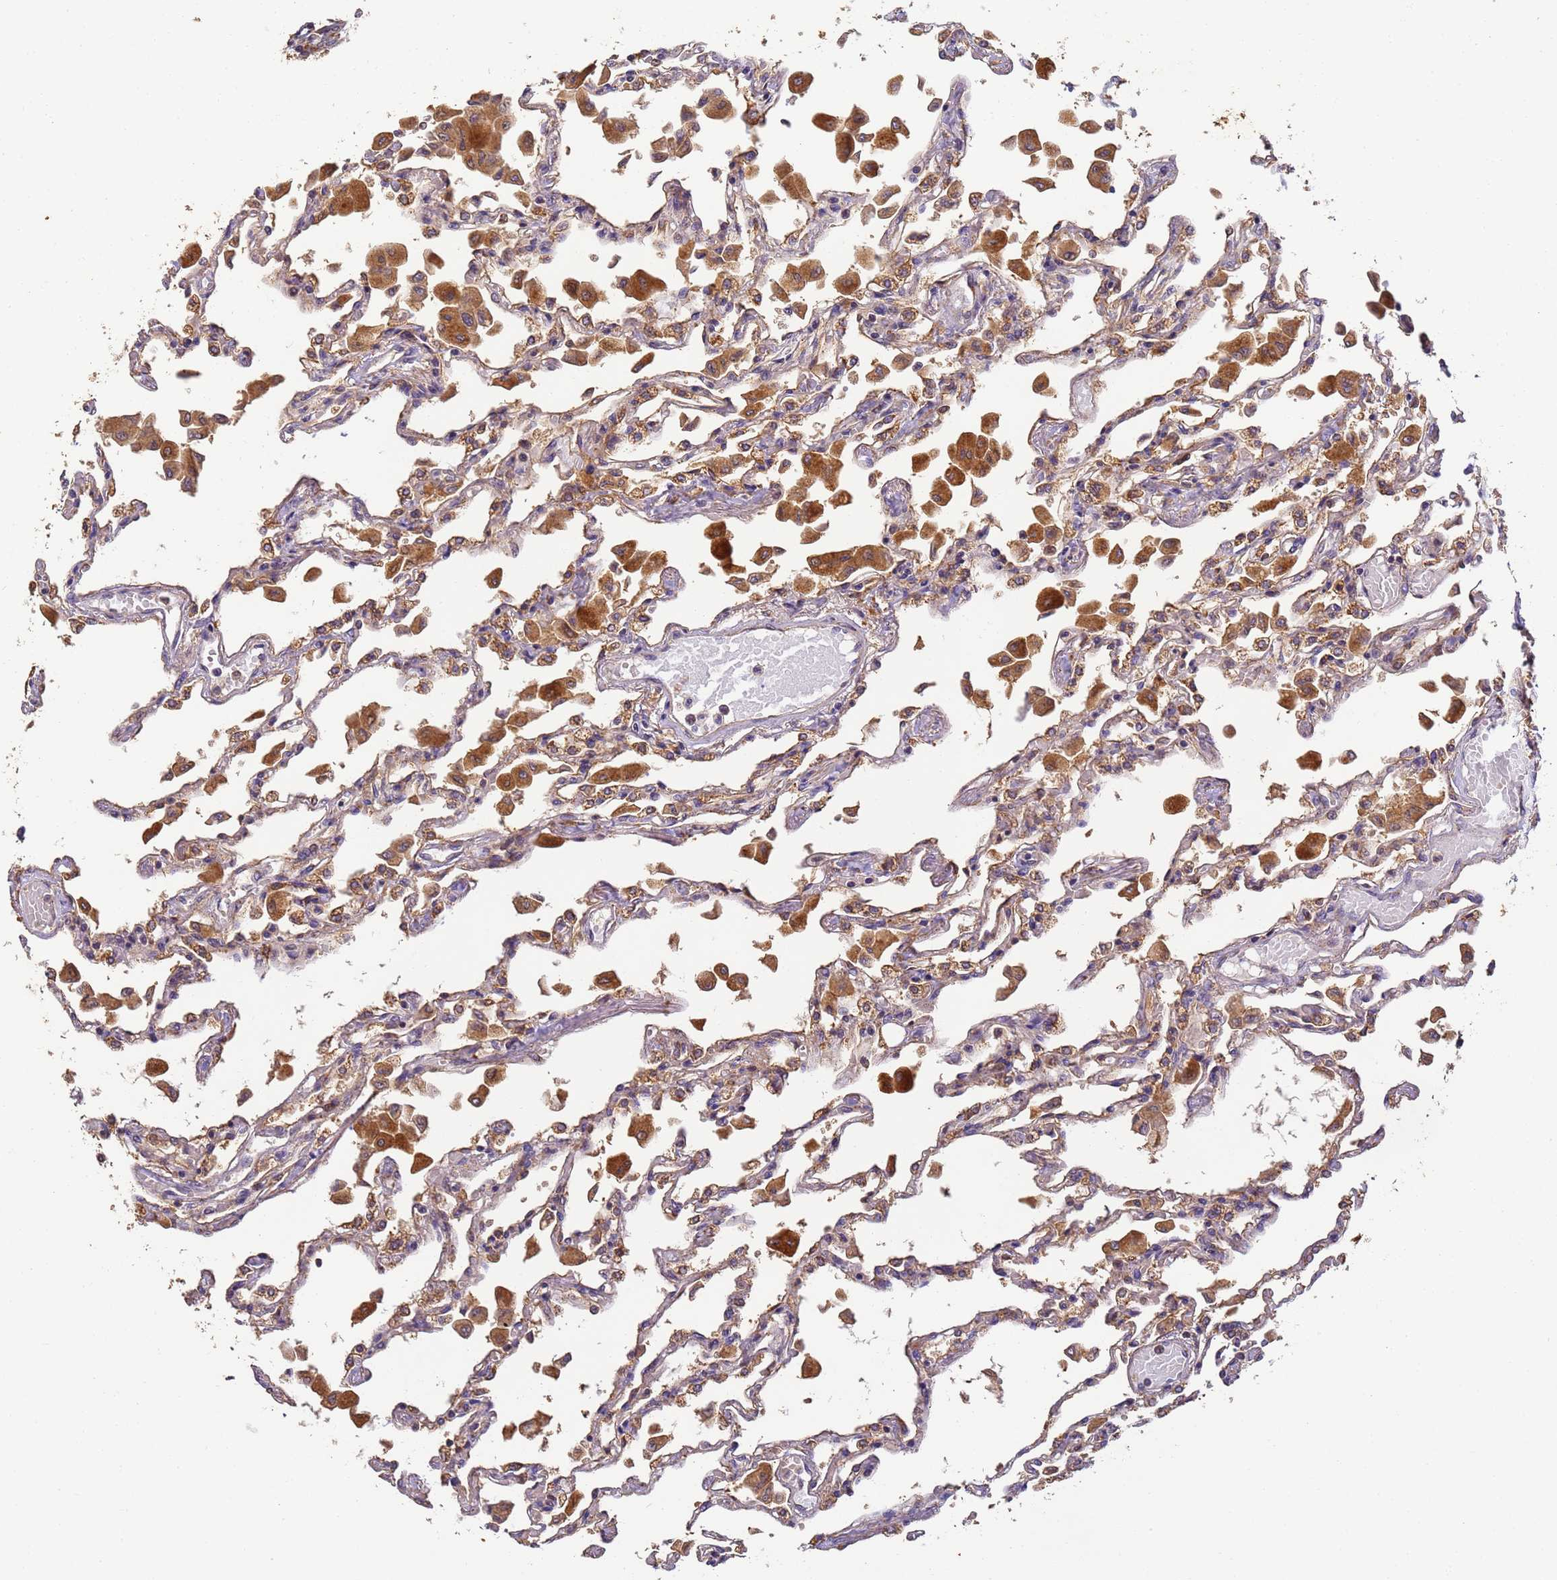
{"staining": {"intensity": "moderate", "quantity": "25%-75%", "location": "cytoplasmic/membranous"}, "tissue": "lung", "cell_type": "Alveolar cells", "image_type": "normal", "snomed": [{"axis": "morphology", "description": "Normal tissue, NOS"}, {"axis": "topography", "description": "Bronchus"}, {"axis": "topography", "description": "Lung"}], "caption": "A photomicrograph of lung stained for a protein demonstrates moderate cytoplasmic/membranous brown staining in alveolar cells.", "gene": "TIGAR", "patient": {"sex": "female", "age": 49}}